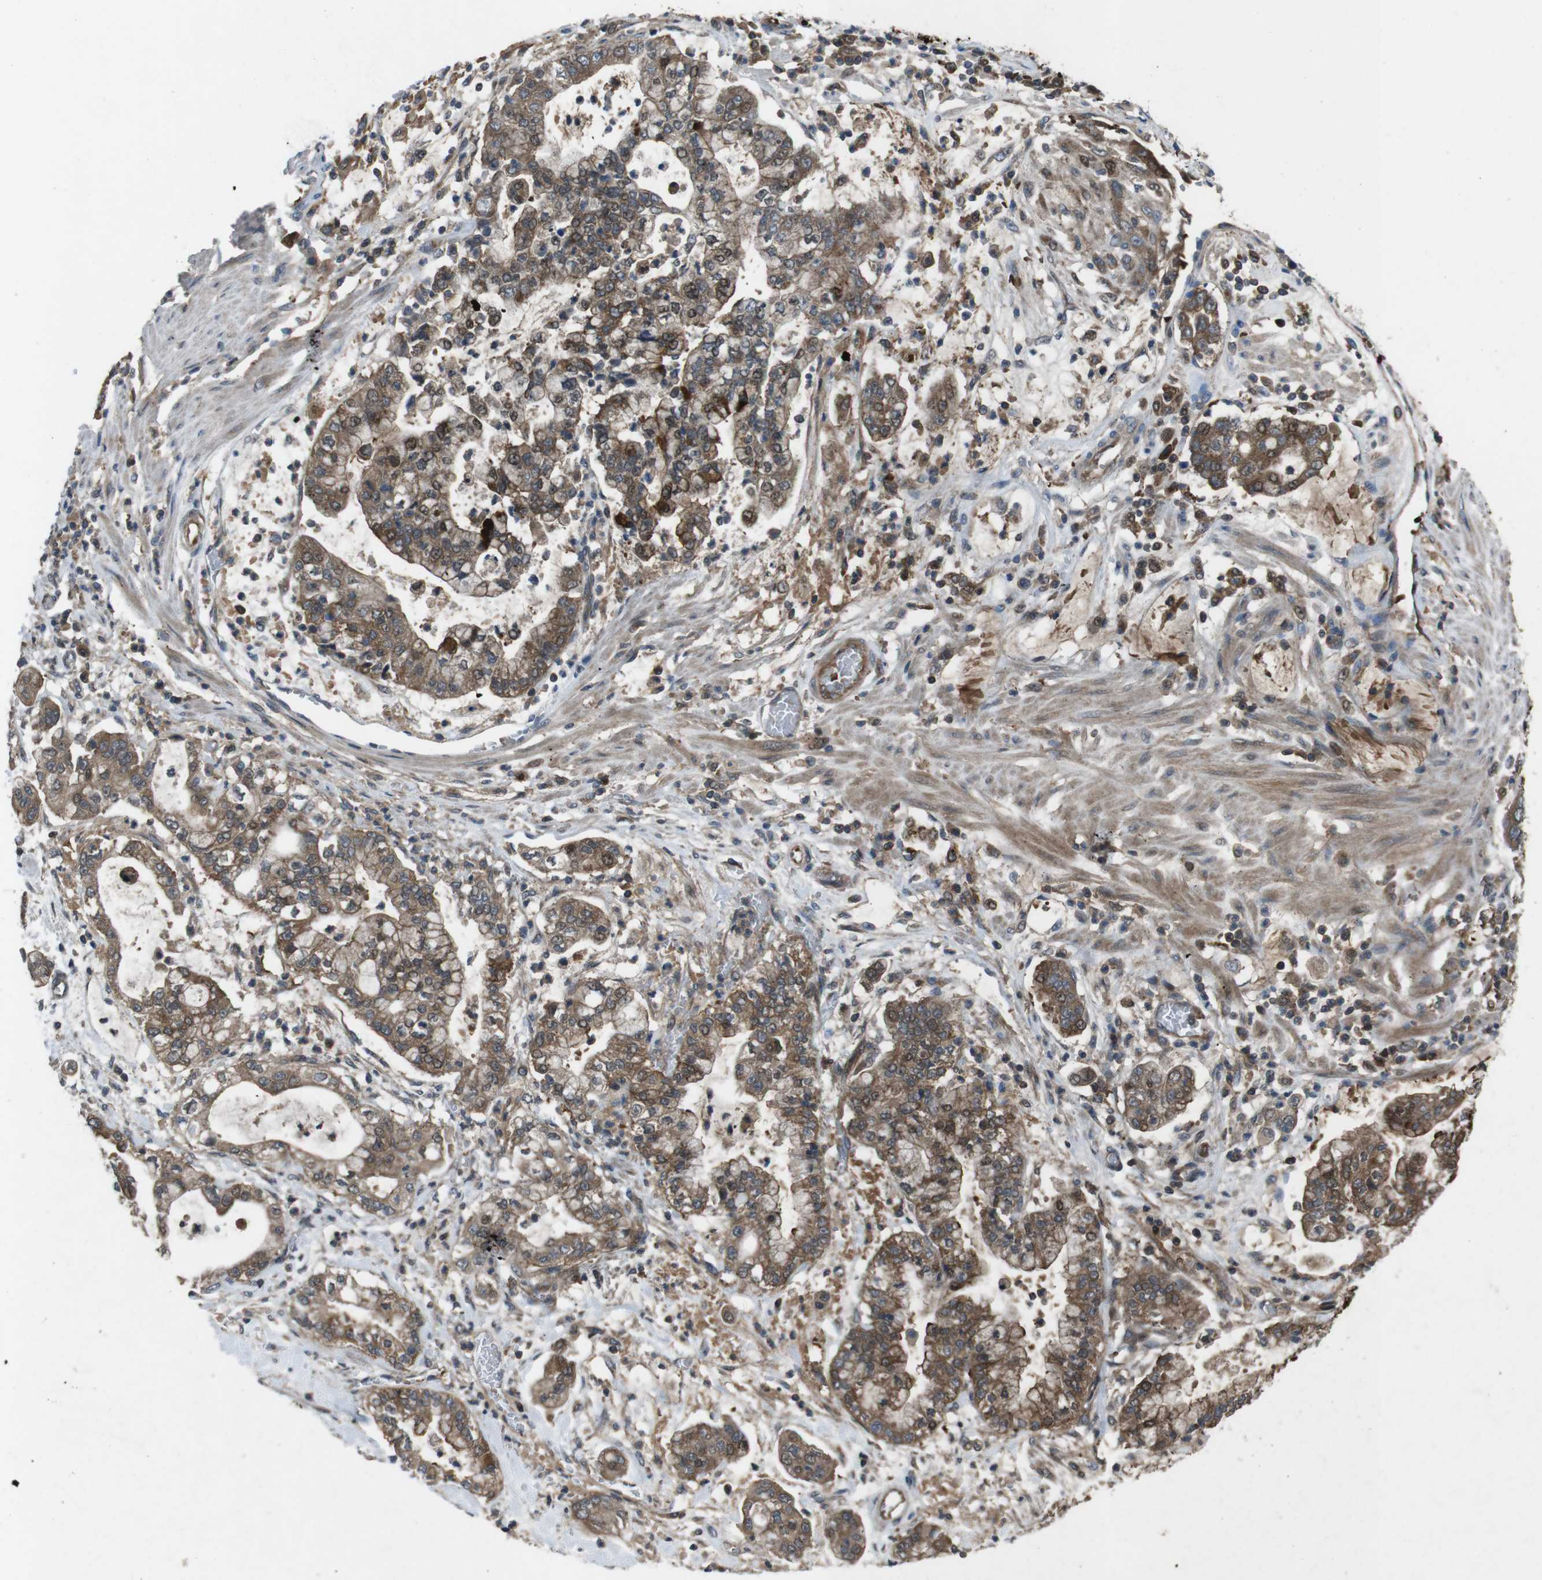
{"staining": {"intensity": "strong", "quantity": ">75%", "location": "cytoplasmic/membranous"}, "tissue": "stomach cancer", "cell_type": "Tumor cells", "image_type": "cancer", "snomed": [{"axis": "morphology", "description": "Adenocarcinoma, NOS"}, {"axis": "topography", "description": "Stomach"}], "caption": "Human stomach adenocarcinoma stained with a brown dye shows strong cytoplasmic/membranous positive staining in approximately >75% of tumor cells.", "gene": "SLC22A23", "patient": {"sex": "male", "age": 76}}